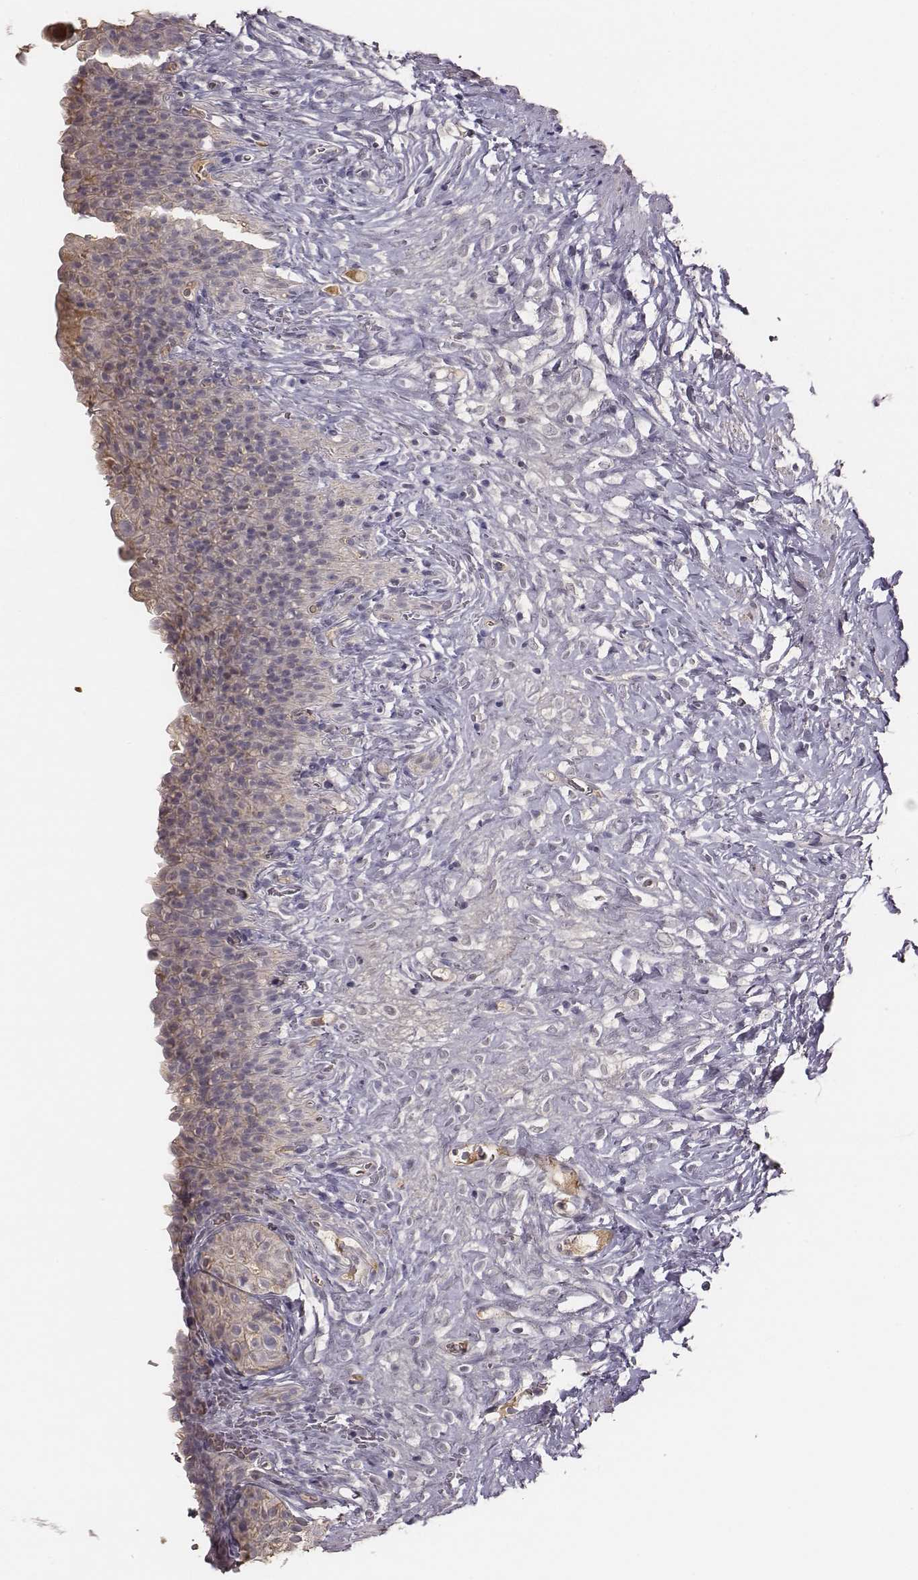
{"staining": {"intensity": "moderate", "quantity": "<25%", "location": "cytoplasmic/membranous"}, "tissue": "urinary bladder", "cell_type": "Urothelial cells", "image_type": "normal", "snomed": [{"axis": "morphology", "description": "Normal tissue, NOS"}, {"axis": "topography", "description": "Urinary bladder"}, {"axis": "topography", "description": "Prostate"}], "caption": "Immunohistochemical staining of benign human urinary bladder demonstrates low levels of moderate cytoplasmic/membranous expression in approximately <25% of urothelial cells. The staining was performed using DAB (3,3'-diaminobenzidine) to visualize the protein expression in brown, while the nuclei were stained in blue with hematoxylin (Magnification: 20x).", "gene": "SLC22A6", "patient": {"sex": "male", "age": 76}}